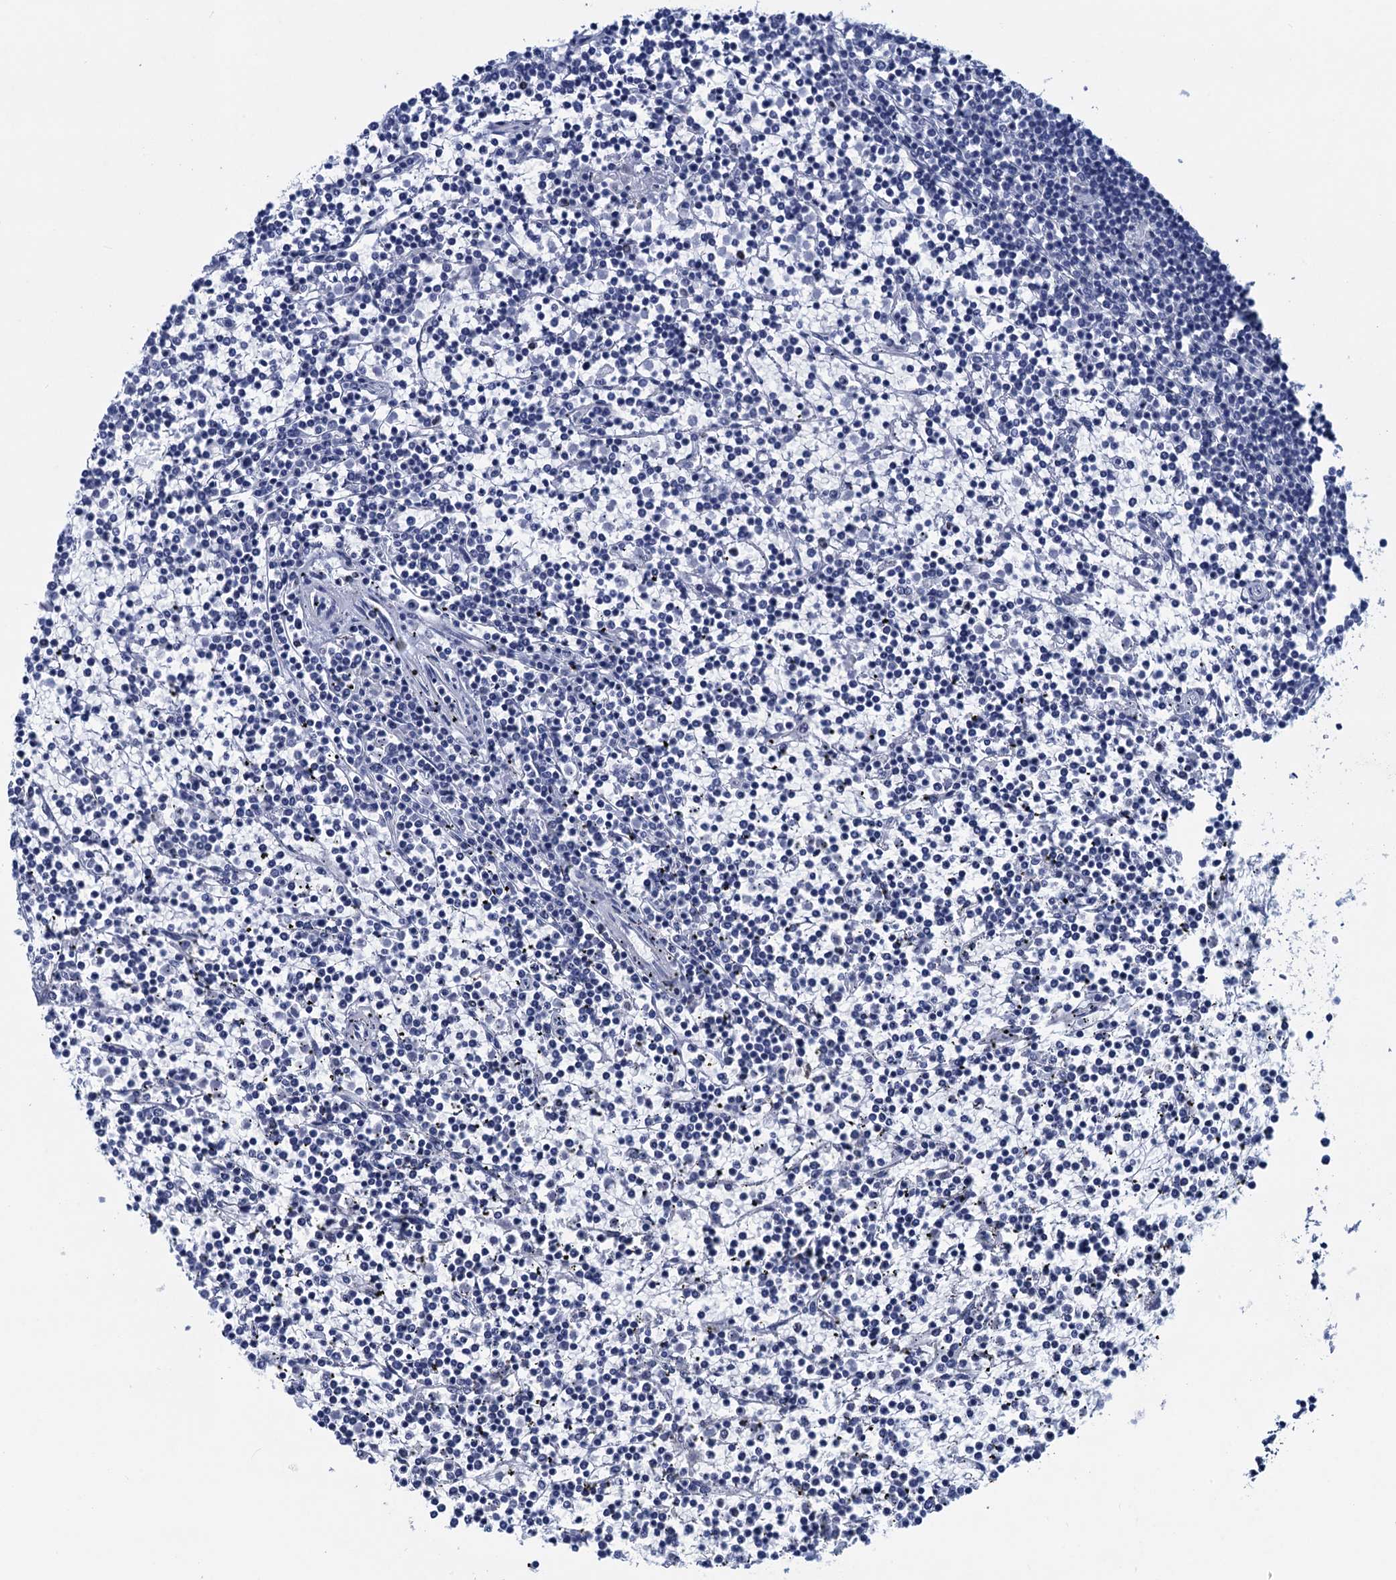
{"staining": {"intensity": "negative", "quantity": "none", "location": "none"}, "tissue": "lymphoma", "cell_type": "Tumor cells", "image_type": "cancer", "snomed": [{"axis": "morphology", "description": "Malignant lymphoma, non-Hodgkin's type, Low grade"}, {"axis": "topography", "description": "Spleen"}], "caption": "IHC micrograph of human malignant lymphoma, non-Hodgkin's type (low-grade) stained for a protein (brown), which demonstrates no staining in tumor cells. Nuclei are stained in blue.", "gene": "RHCG", "patient": {"sex": "female", "age": 19}}